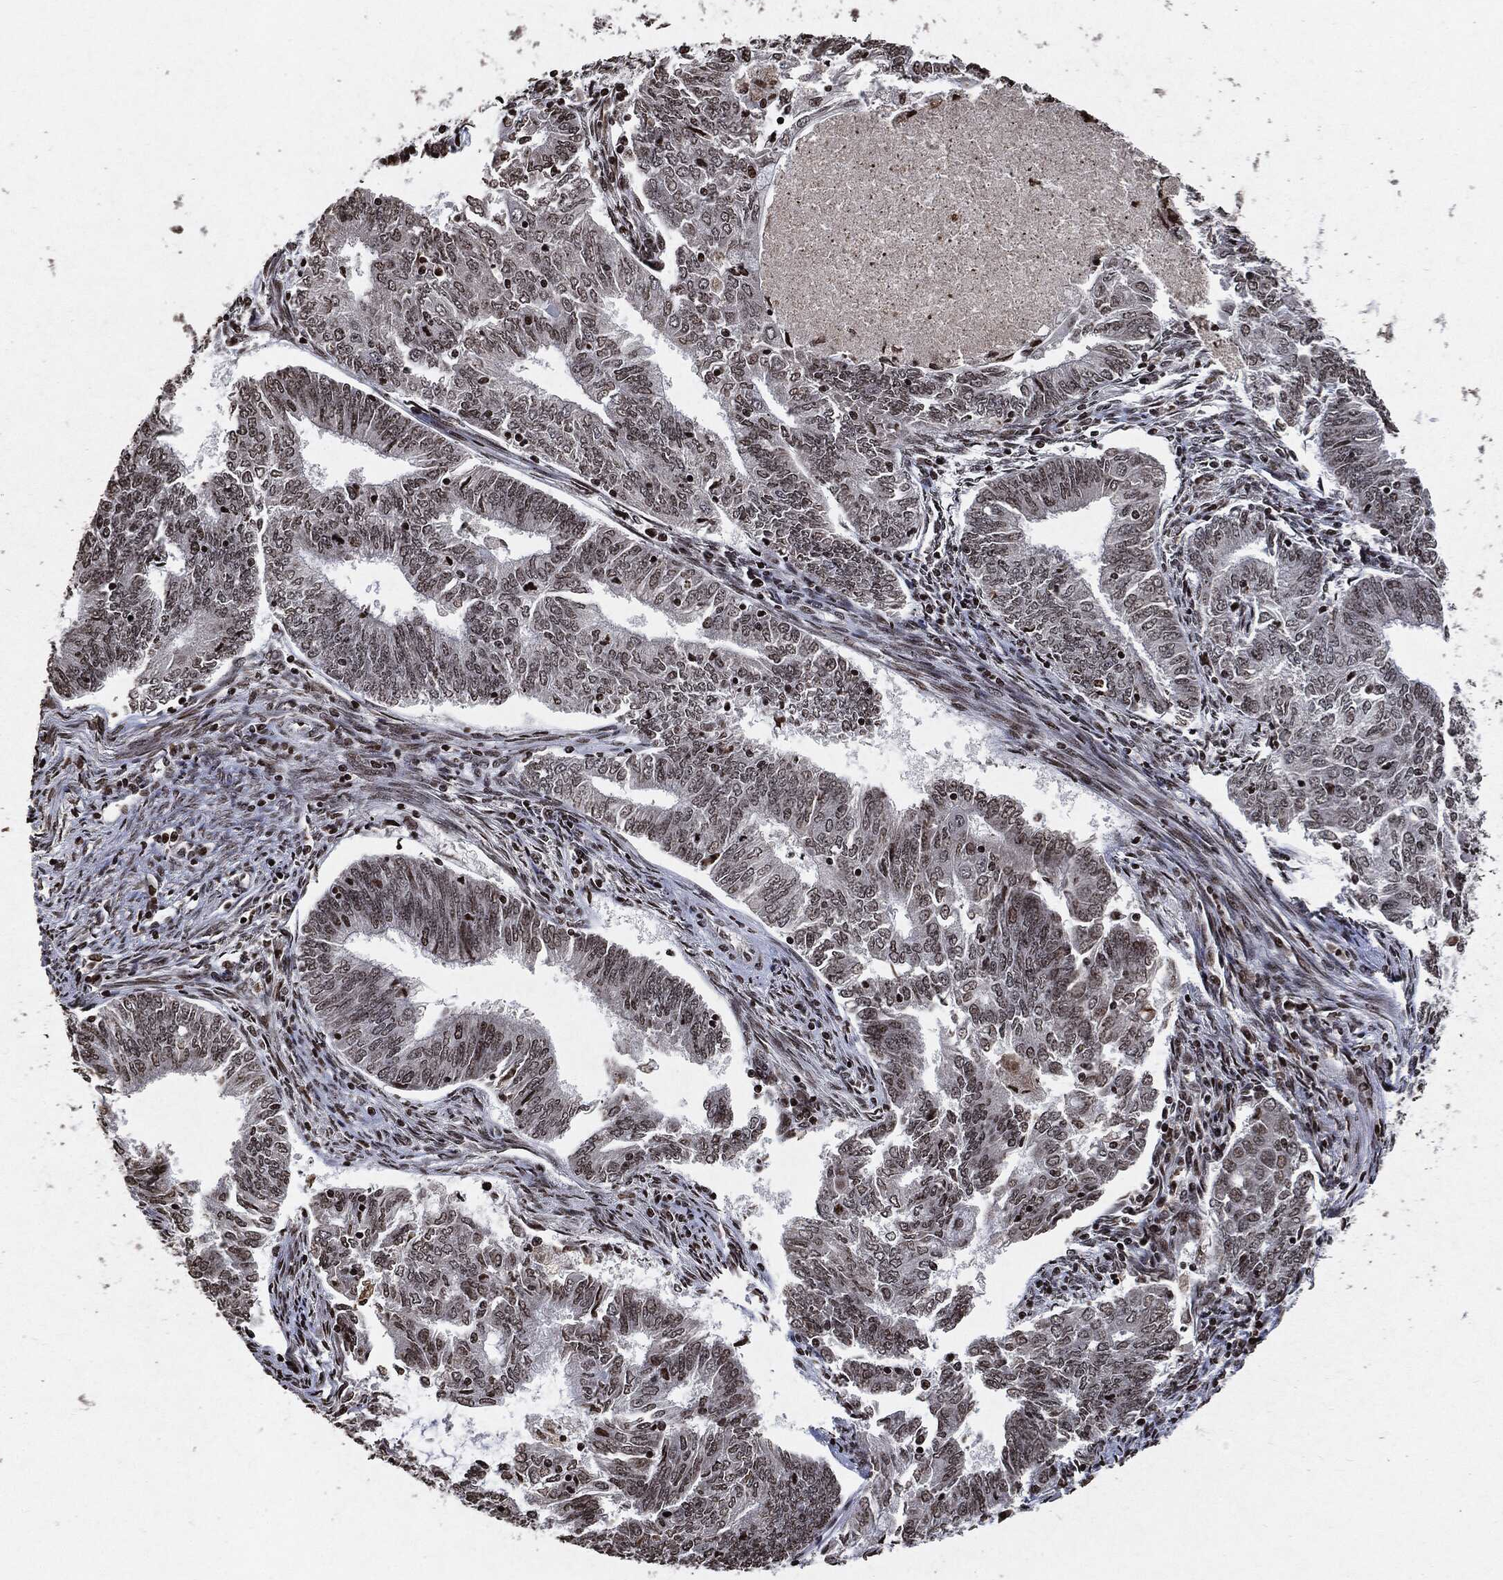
{"staining": {"intensity": "moderate", "quantity": "<25%", "location": "nuclear"}, "tissue": "endometrial cancer", "cell_type": "Tumor cells", "image_type": "cancer", "snomed": [{"axis": "morphology", "description": "Adenocarcinoma, NOS"}, {"axis": "topography", "description": "Endometrium"}], "caption": "About <25% of tumor cells in endometrial cancer (adenocarcinoma) reveal moderate nuclear protein positivity as visualized by brown immunohistochemical staining.", "gene": "JUN", "patient": {"sex": "female", "age": 62}}